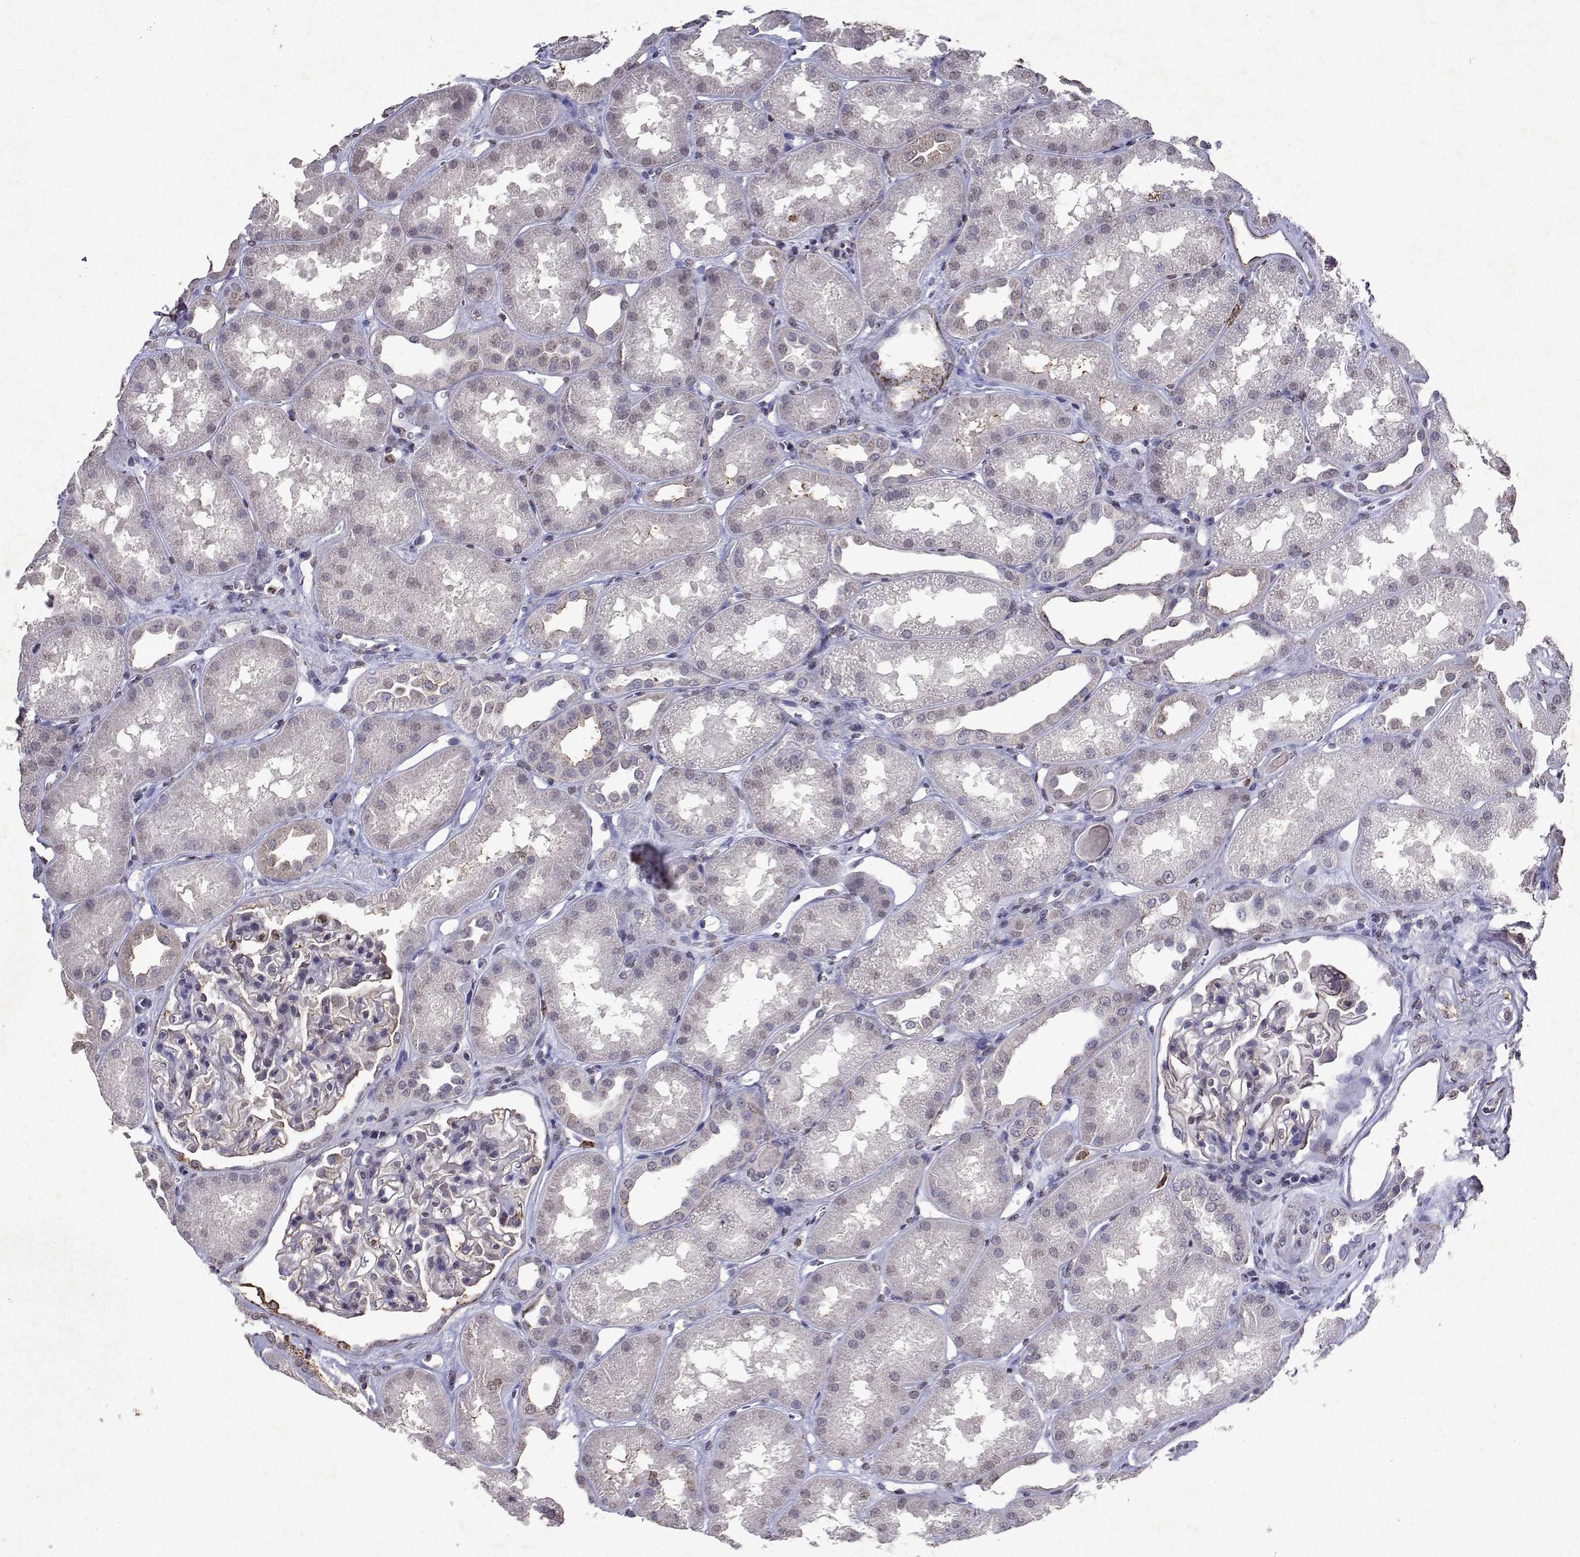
{"staining": {"intensity": "moderate", "quantity": "<25%", "location": "cytoplasmic/membranous,nuclear"}, "tissue": "kidney", "cell_type": "Cells in glomeruli", "image_type": "normal", "snomed": [{"axis": "morphology", "description": "Normal tissue, NOS"}, {"axis": "topography", "description": "Kidney"}], "caption": "Immunohistochemical staining of benign human kidney shows <25% levels of moderate cytoplasmic/membranous,nuclear protein expression in approximately <25% of cells in glomeruli.", "gene": "DUSP28", "patient": {"sex": "male", "age": 61}}